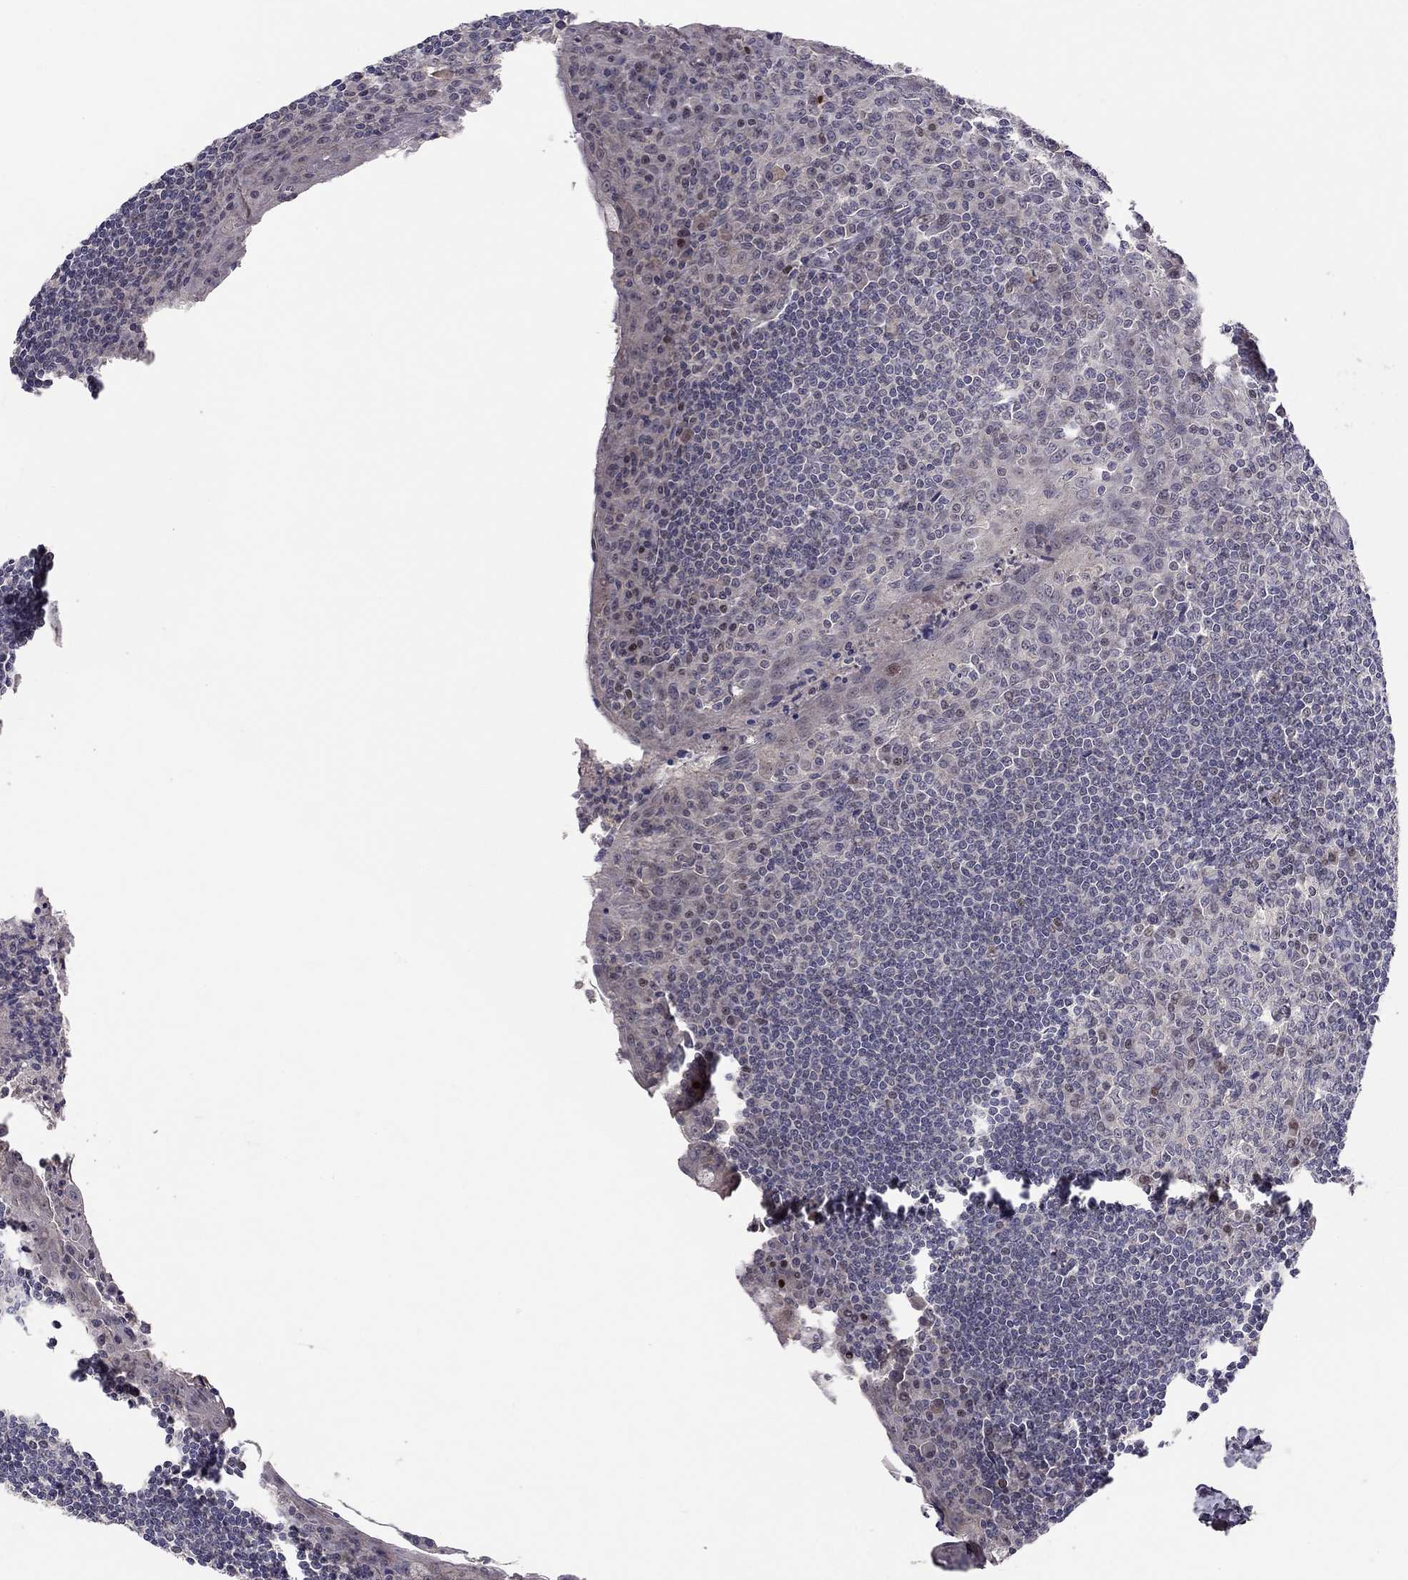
{"staining": {"intensity": "negative", "quantity": "none", "location": "none"}, "tissue": "tonsil", "cell_type": "Germinal center cells", "image_type": "normal", "snomed": [{"axis": "morphology", "description": "Normal tissue, NOS"}, {"axis": "topography", "description": "Tonsil"}], "caption": "The immunohistochemistry (IHC) image has no significant expression in germinal center cells of tonsil.", "gene": "ESR2", "patient": {"sex": "male", "age": 27}}